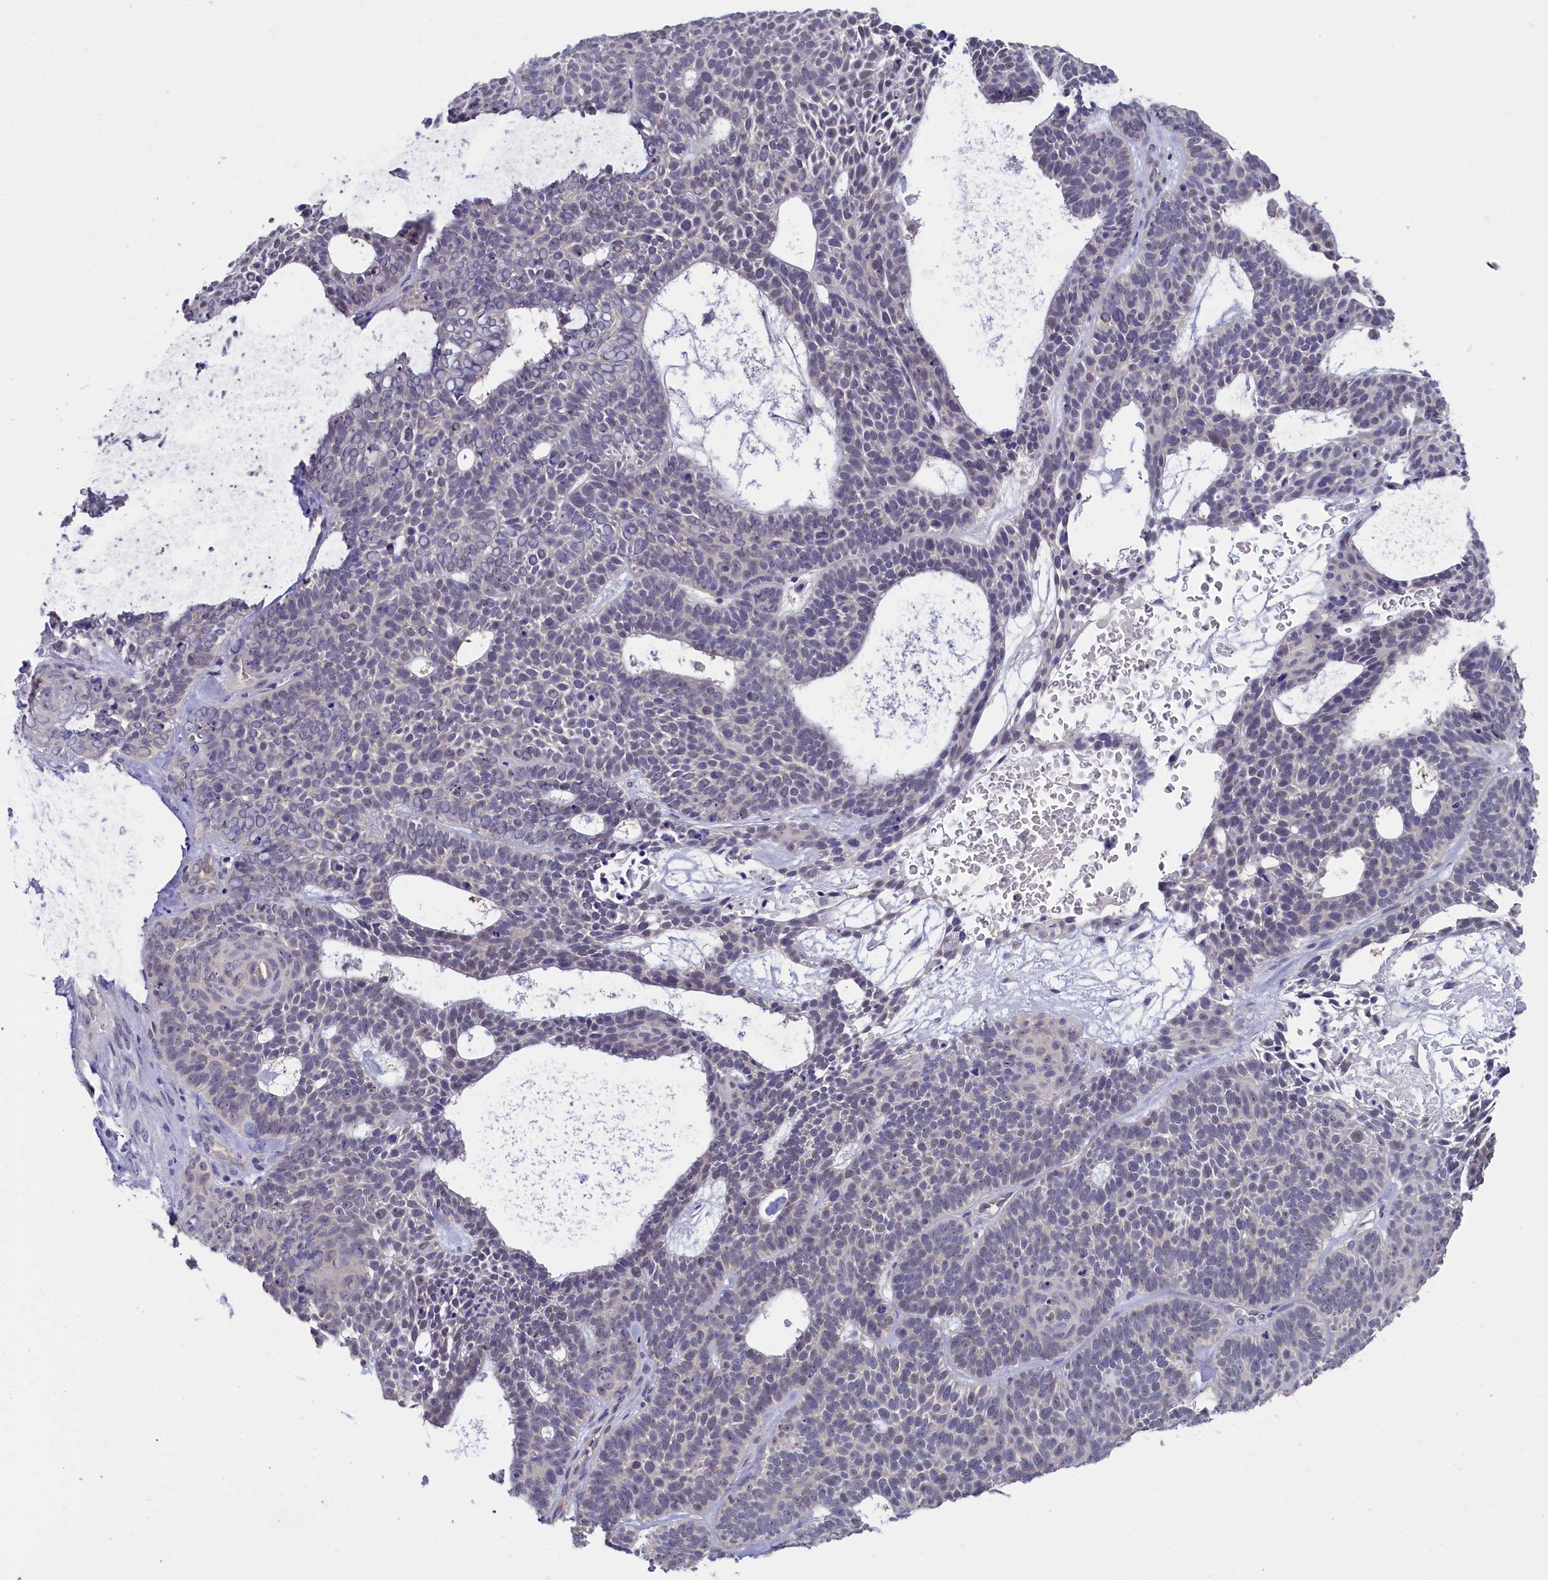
{"staining": {"intensity": "negative", "quantity": "none", "location": "none"}, "tissue": "skin cancer", "cell_type": "Tumor cells", "image_type": "cancer", "snomed": [{"axis": "morphology", "description": "Basal cell carcinoma"}, {"axis": "topography", "description": "Skin"}], "caption": "Tumor cells are negative for protein expression in human skin cancer.", "gene": "C11orf54", "patient": {"sex": "male", "age": 85}}